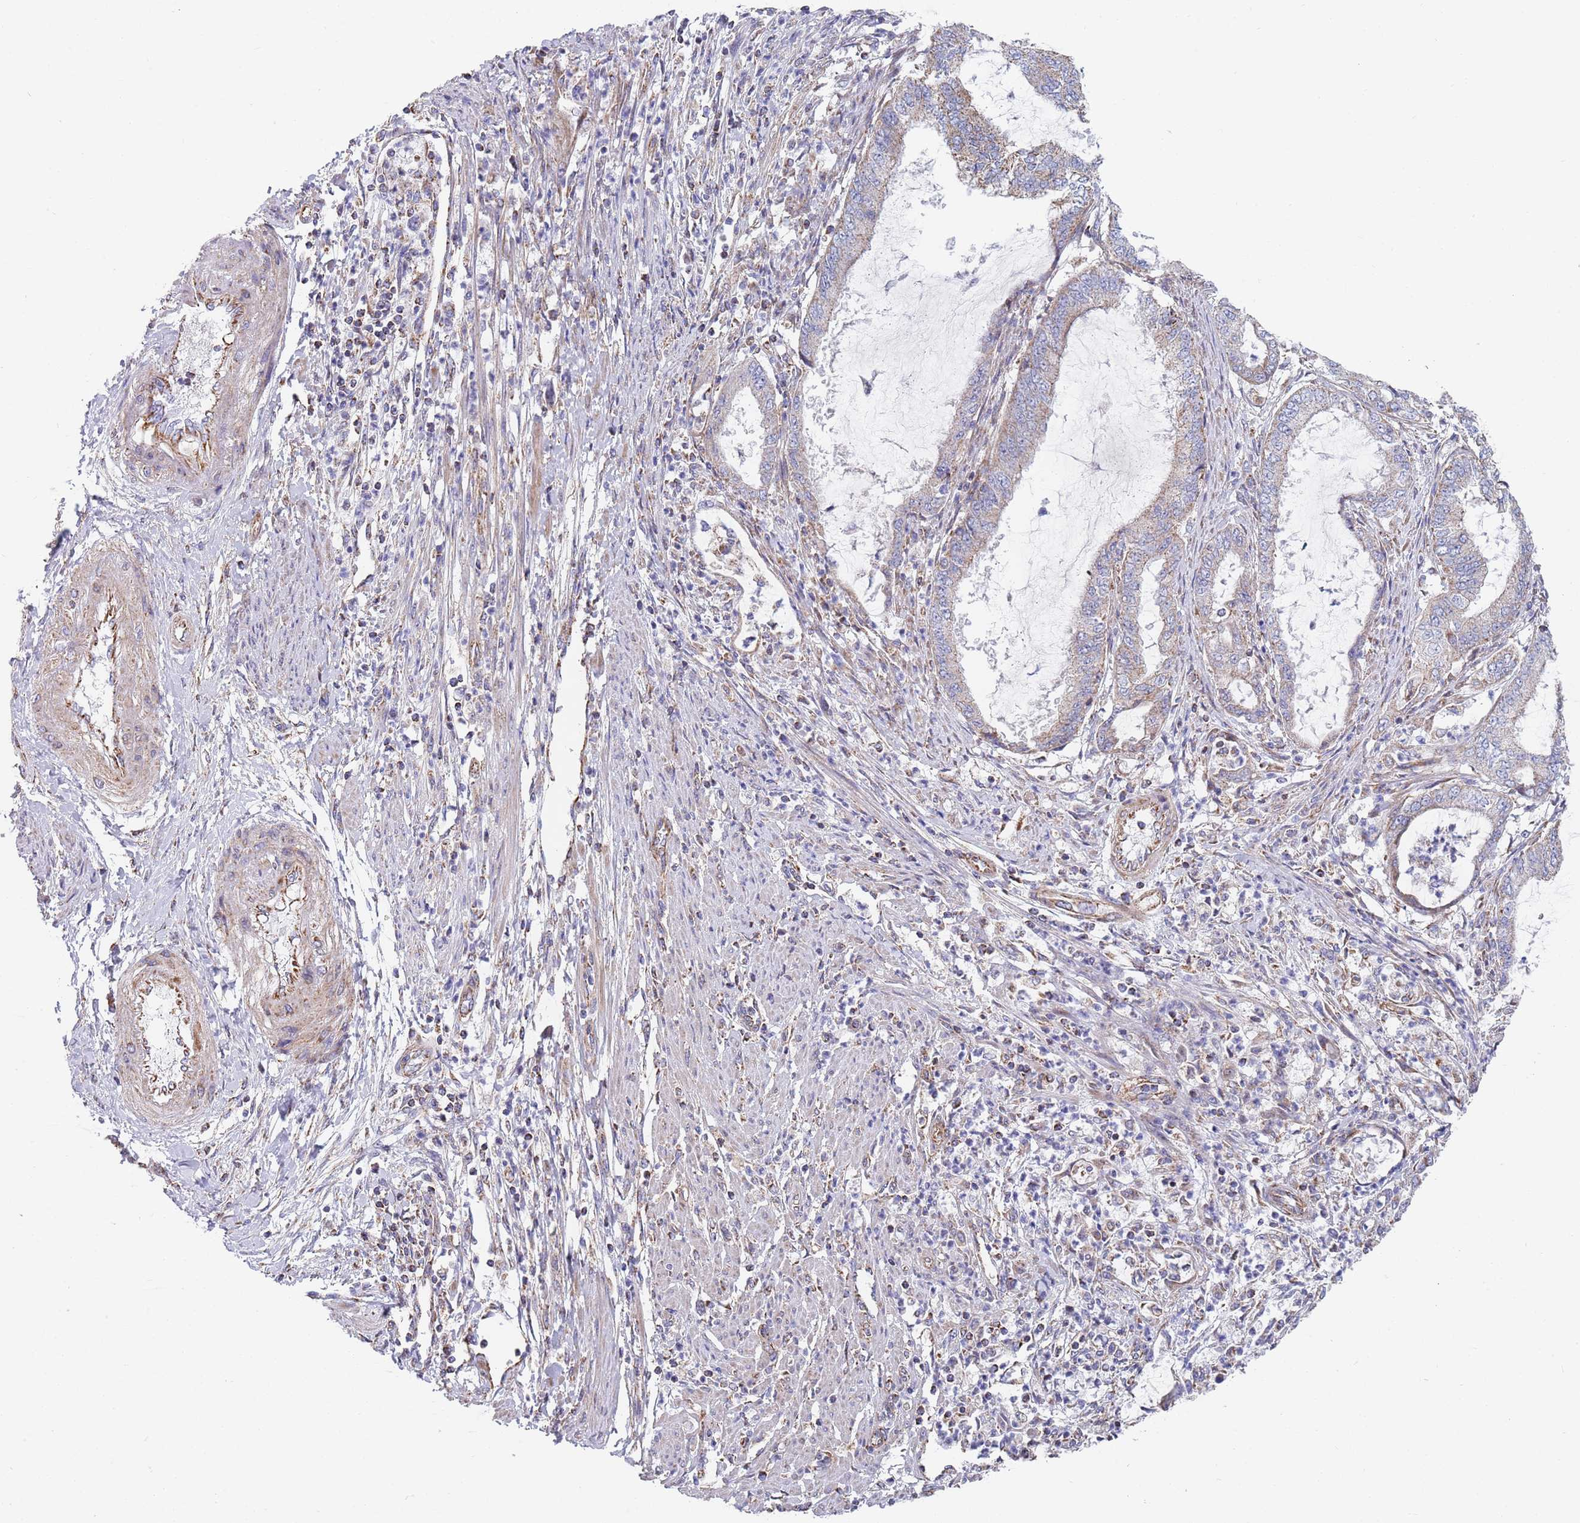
{"staining": {"intensity": "weak", "quantity": "25%-75%", "location": "cytoplasmic/membranous"}, "tissue": "endometrial cancer", "cell_type": "Tumor cells", "image_type": "cancer", "snomed": [{"axis": "morphology", "description": "Adenocarcinoma, NOS"}, {"axis": "topography", "description": "Endometrium"}], "caption": "Immunohistochemistry (IHC) staining of endometrial cancer, which reveals low levels of weak cytoplasmic/membranous positivity in approximately 25%-75% of tumor cells indicating weak cytoplasmic/membranous protein expression. The staining was performed using DAB (brown) for protein detection and nuclei were counterstained in hematoxylin (blue).", "gene": "PWWP3A", "patient": {"sex": "female", "age": 51}}